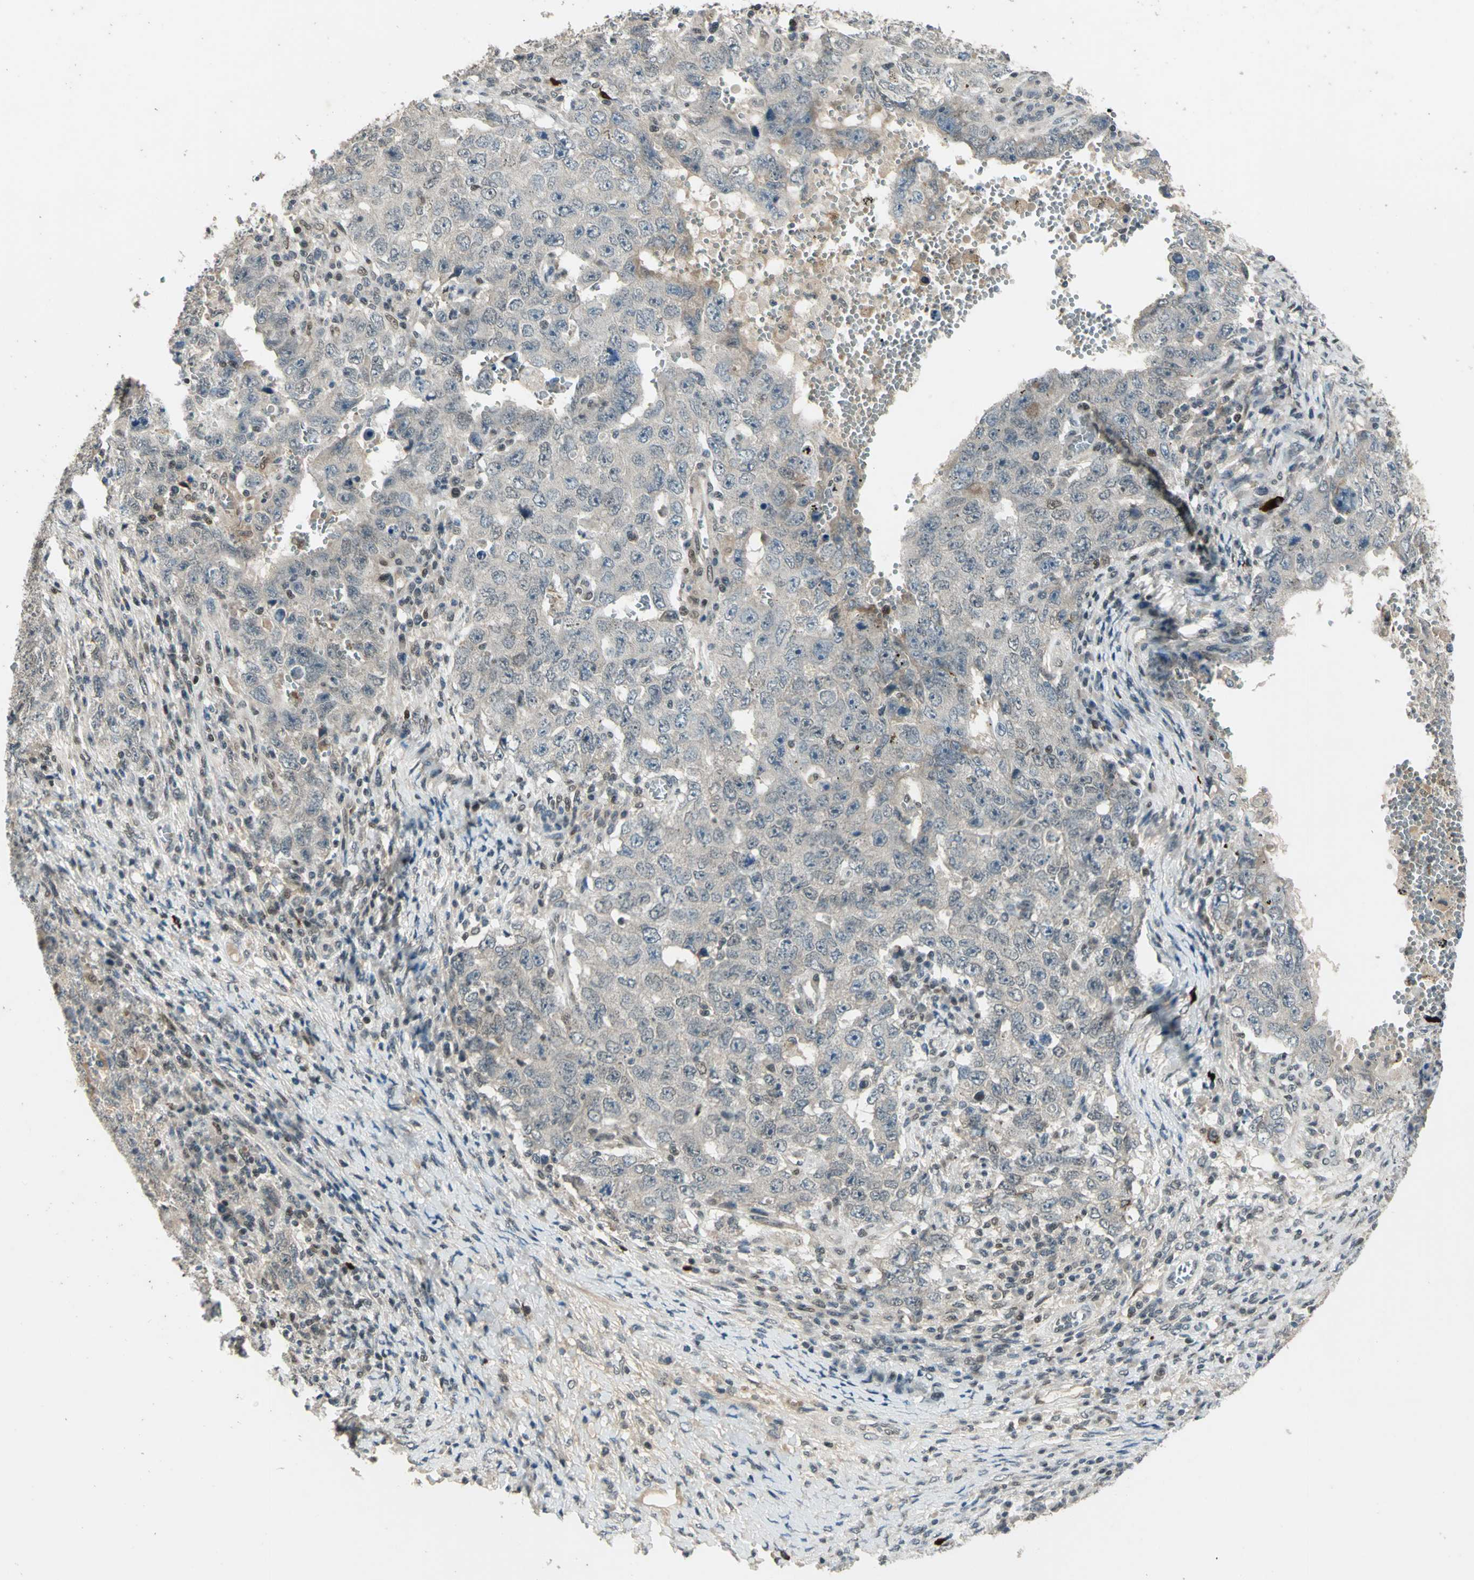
{"staining": {"intensity": "negative", "quantity": "none", "location": "none"}, "tissue": "testis cancer", "cell_type": "Tumor cells", "image_type": "cancer", "snomed": [{"axis": "morphology", "description": "Carcinoma, Embryonal, NOS"}, {"axis": "topography", "description": "Testis"}], "caption": "Immunohistochemical staining of human embryonal carcinoma (testis) displays no significant staining in tumor cells.", "gene": "RAD17", "patient": {"sex": "male", "age": 26}}